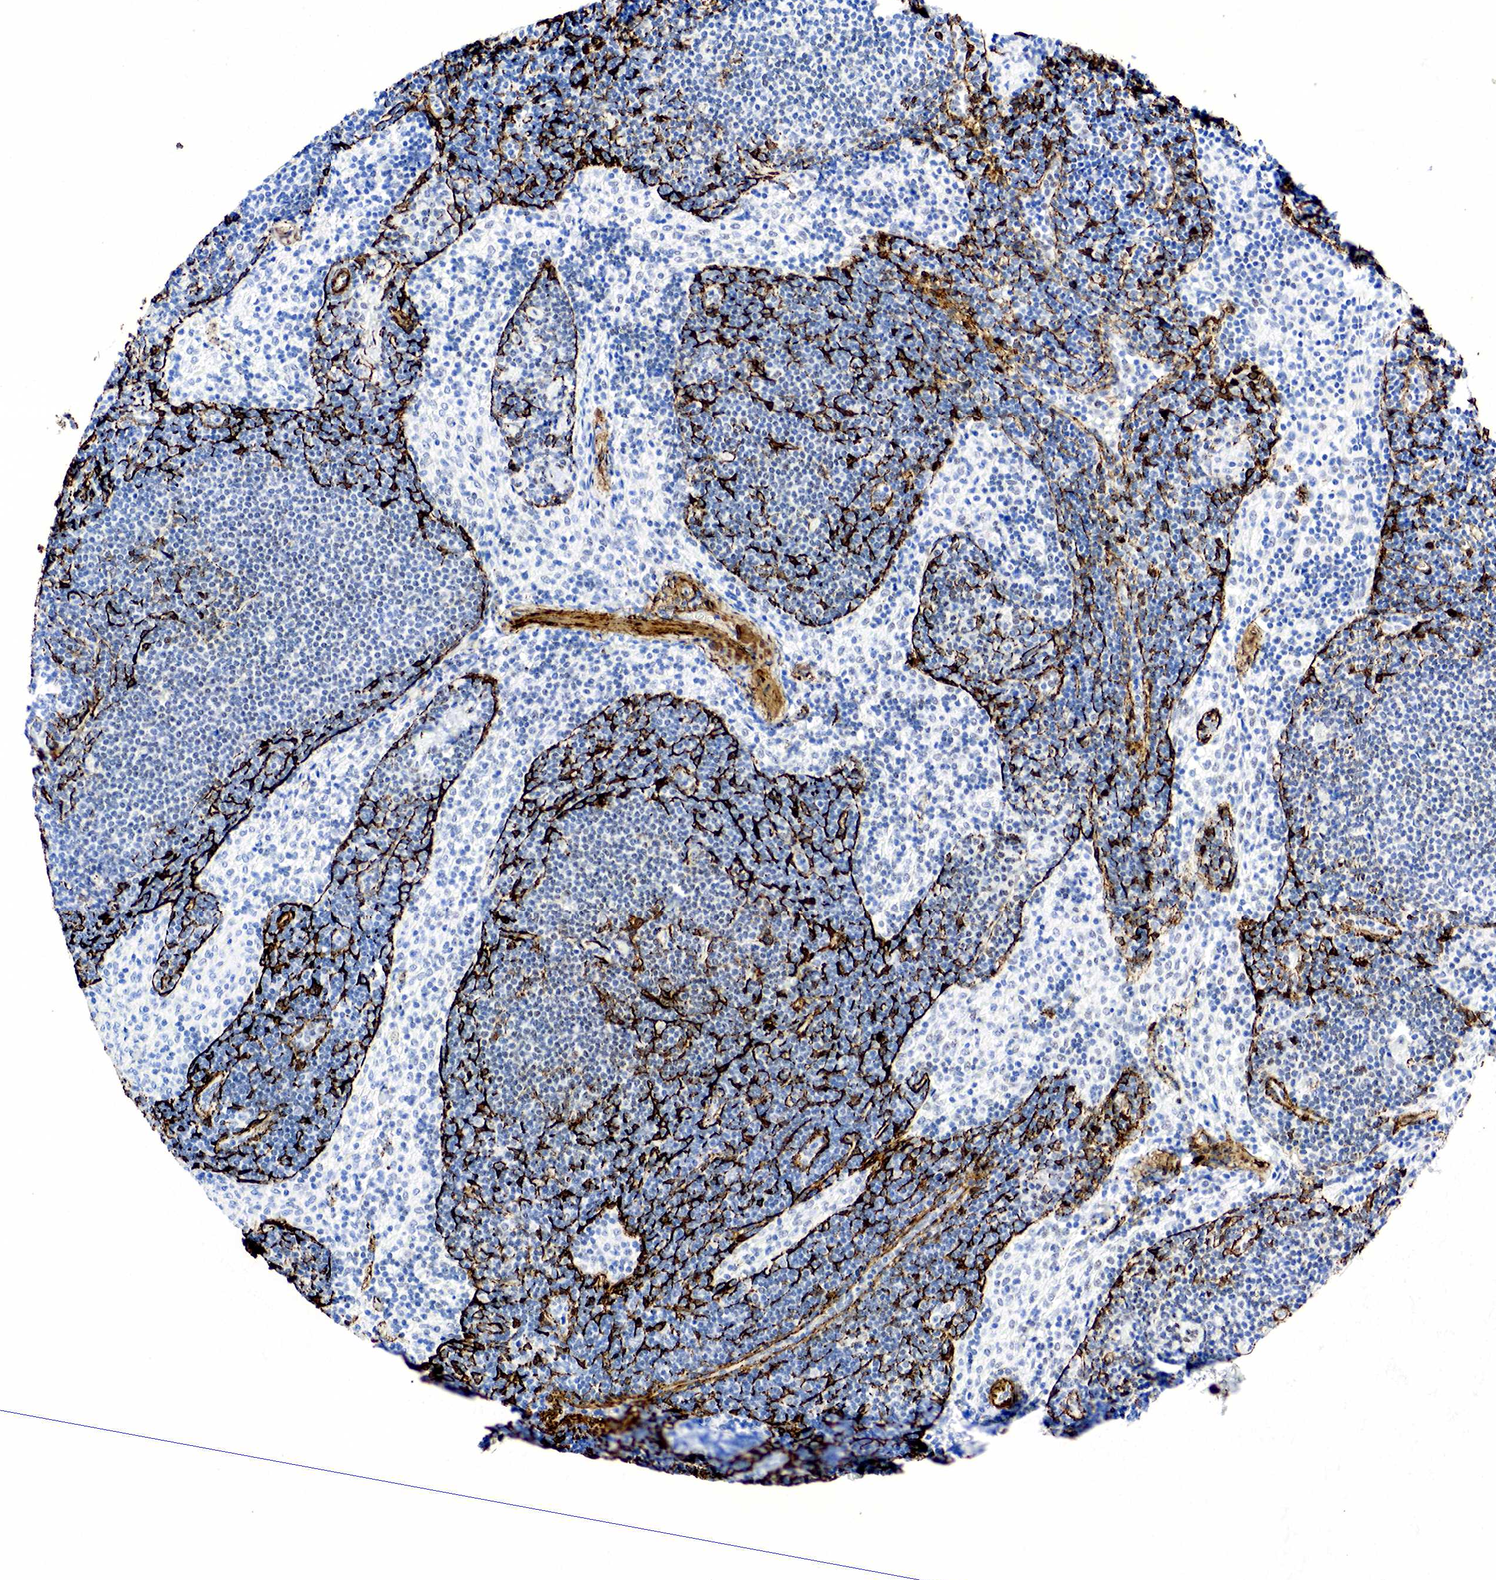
{"staining": {"intensity": "negative", "quantity": "none", "location": "none"}, "tissue": "lymph node", "cell_type": "Germinal center cells", "image_type": "normal", "snomed": [{"axis": "morphology", "description": "Normal tissue, NOS"}, {"axis": "topography", "description": "Lymph node"}], "caption": "Micrograph shows no significant protein expression in germinal center cells of benign lymph node. Brightfield microscopy of IHC stained with DAB (3,3'-diaminobenzidine) (brown) and hematoxylin (blue), captured at high magnification.", "gene": "ACTA2", "patient": {"sex": "female", "age": 35}}